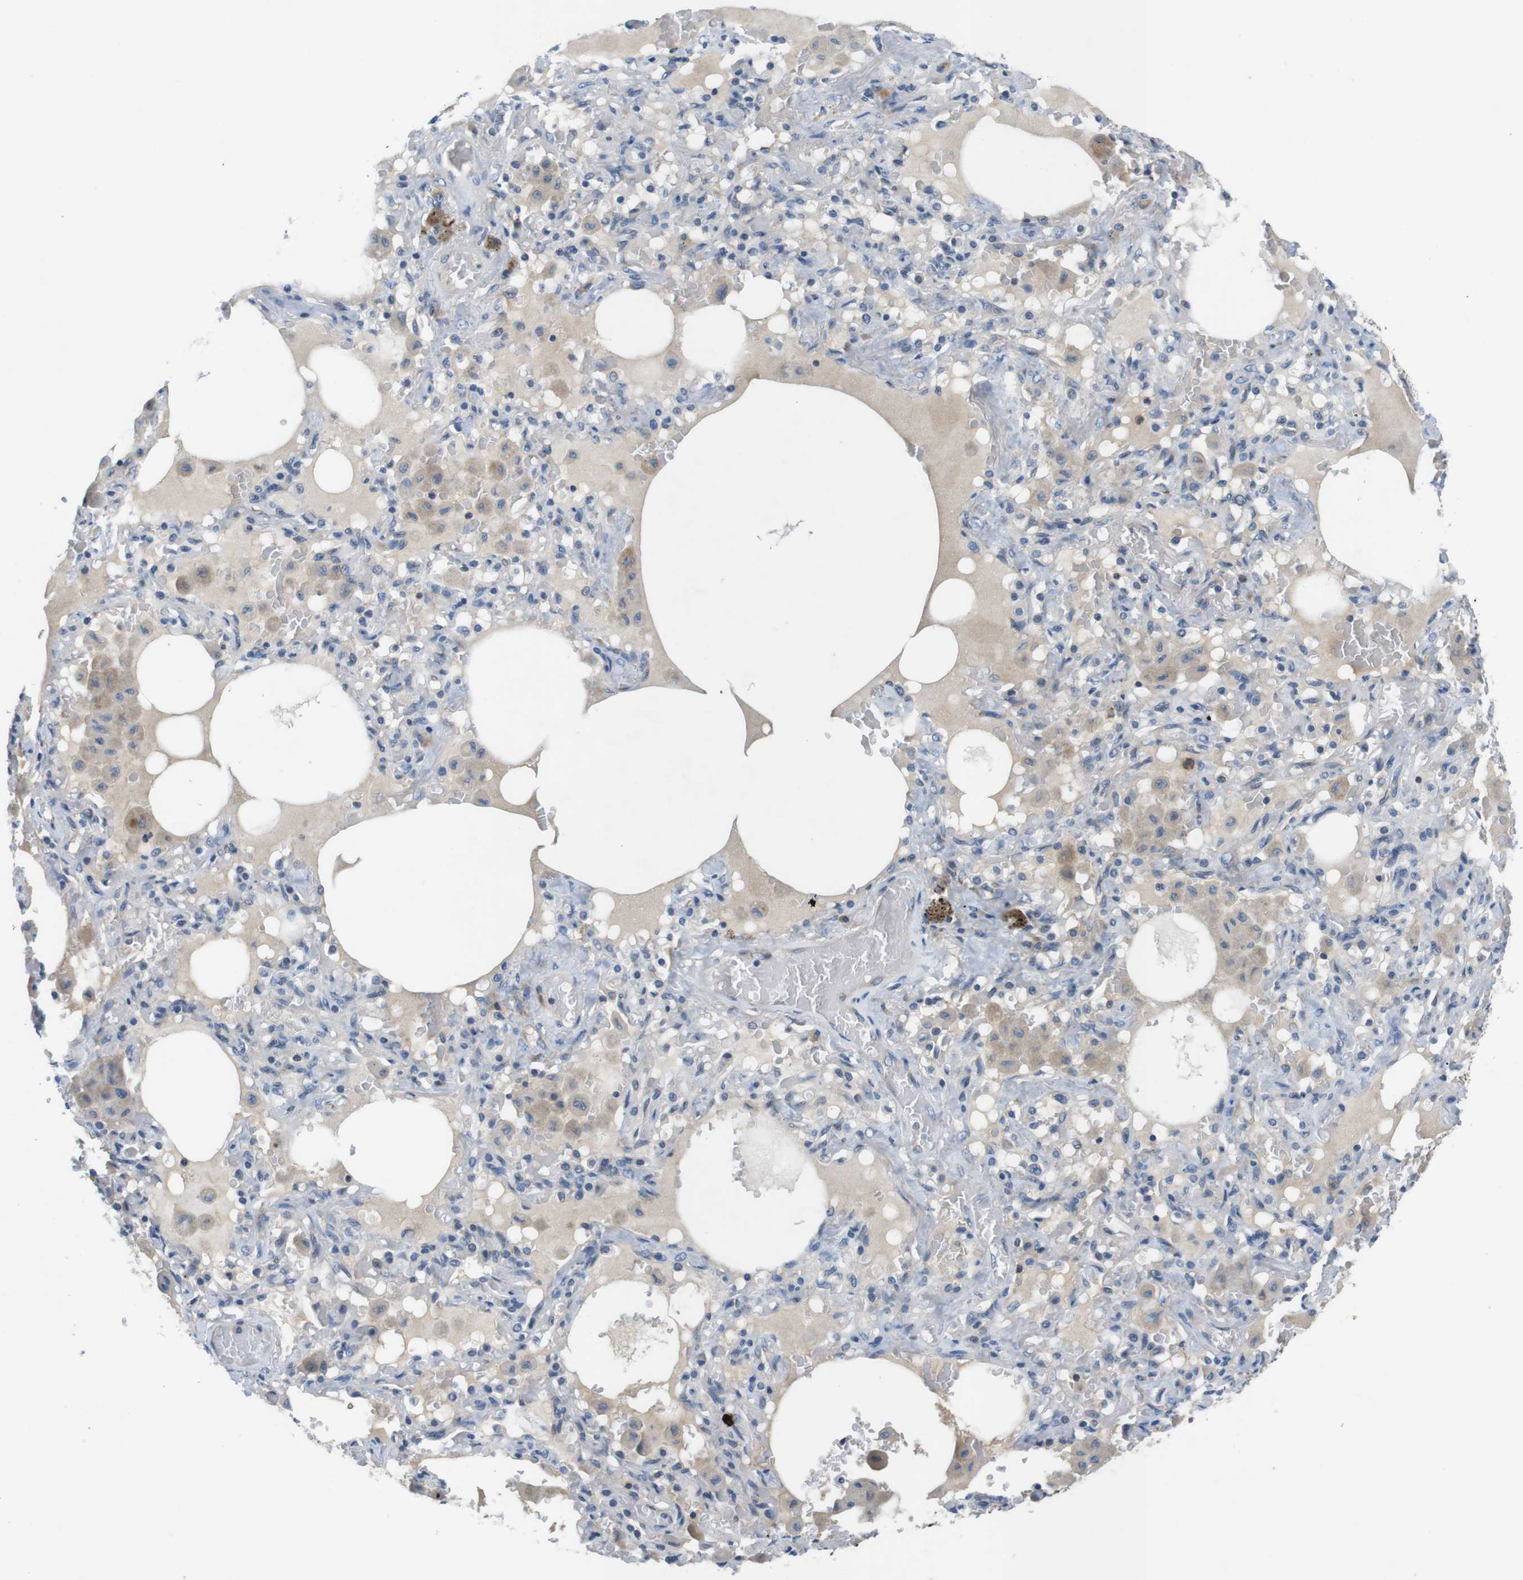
{"staining": {"intensity": "negative", "quantity": "none", "location": "none"}, "tissue": "lung cancer", "cell_type": "Tumor cells", "image_type": "cancer", "snomed": [{"axis": "morphology", "description": "Squamous cell carcinoma, NOS"}, {"axis": "topography", "description": "Lung"}], "caption": "This is an immunohistochemistry micrograph of squamous cell carcinoma (lung). There is no positivity in tumor cells.", "gene": "DCLK1", "patient": {"sex": "female", "age": 47}}